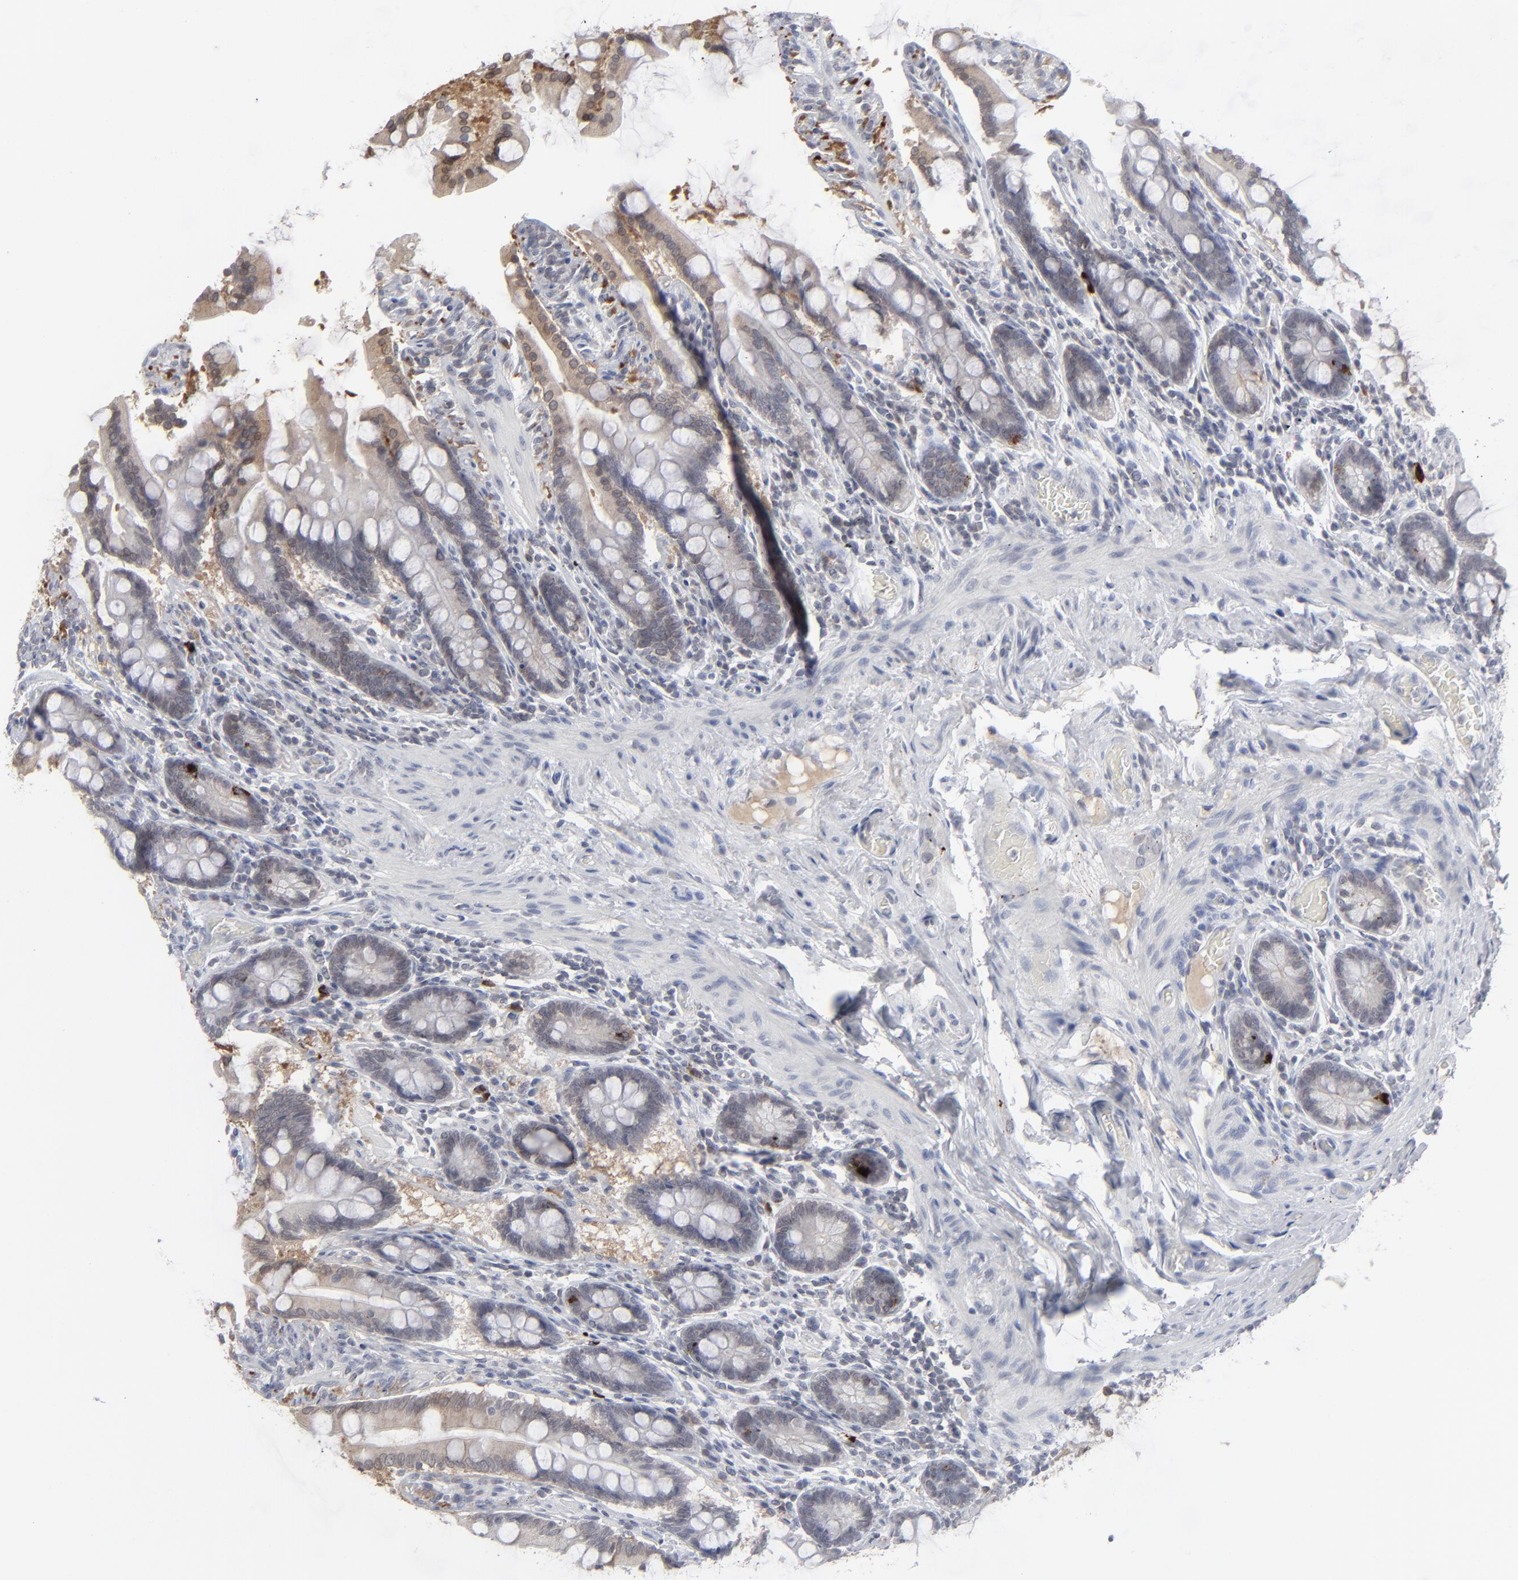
{"staining": {"intensity": "weak", "quantity": "<25%", "location": "cytoplasmic/membranous"}, "tissue": "small intestine", "cell_type": "Glandular cells", "image_type": "normal", "snomed": [{"axis": "morphology", "description": "Normal tissue, NOS"}, {"axis": "topography", "description": "Small intestine"}], "caption": "High power microscopy image of an immunohistochemistry (IHC) photomicrograph of unremarkable small intestine, revealing no significant staining in glandular cells.", "gene": "NUP88", "patient": {"sex": "male", "age": 41}}